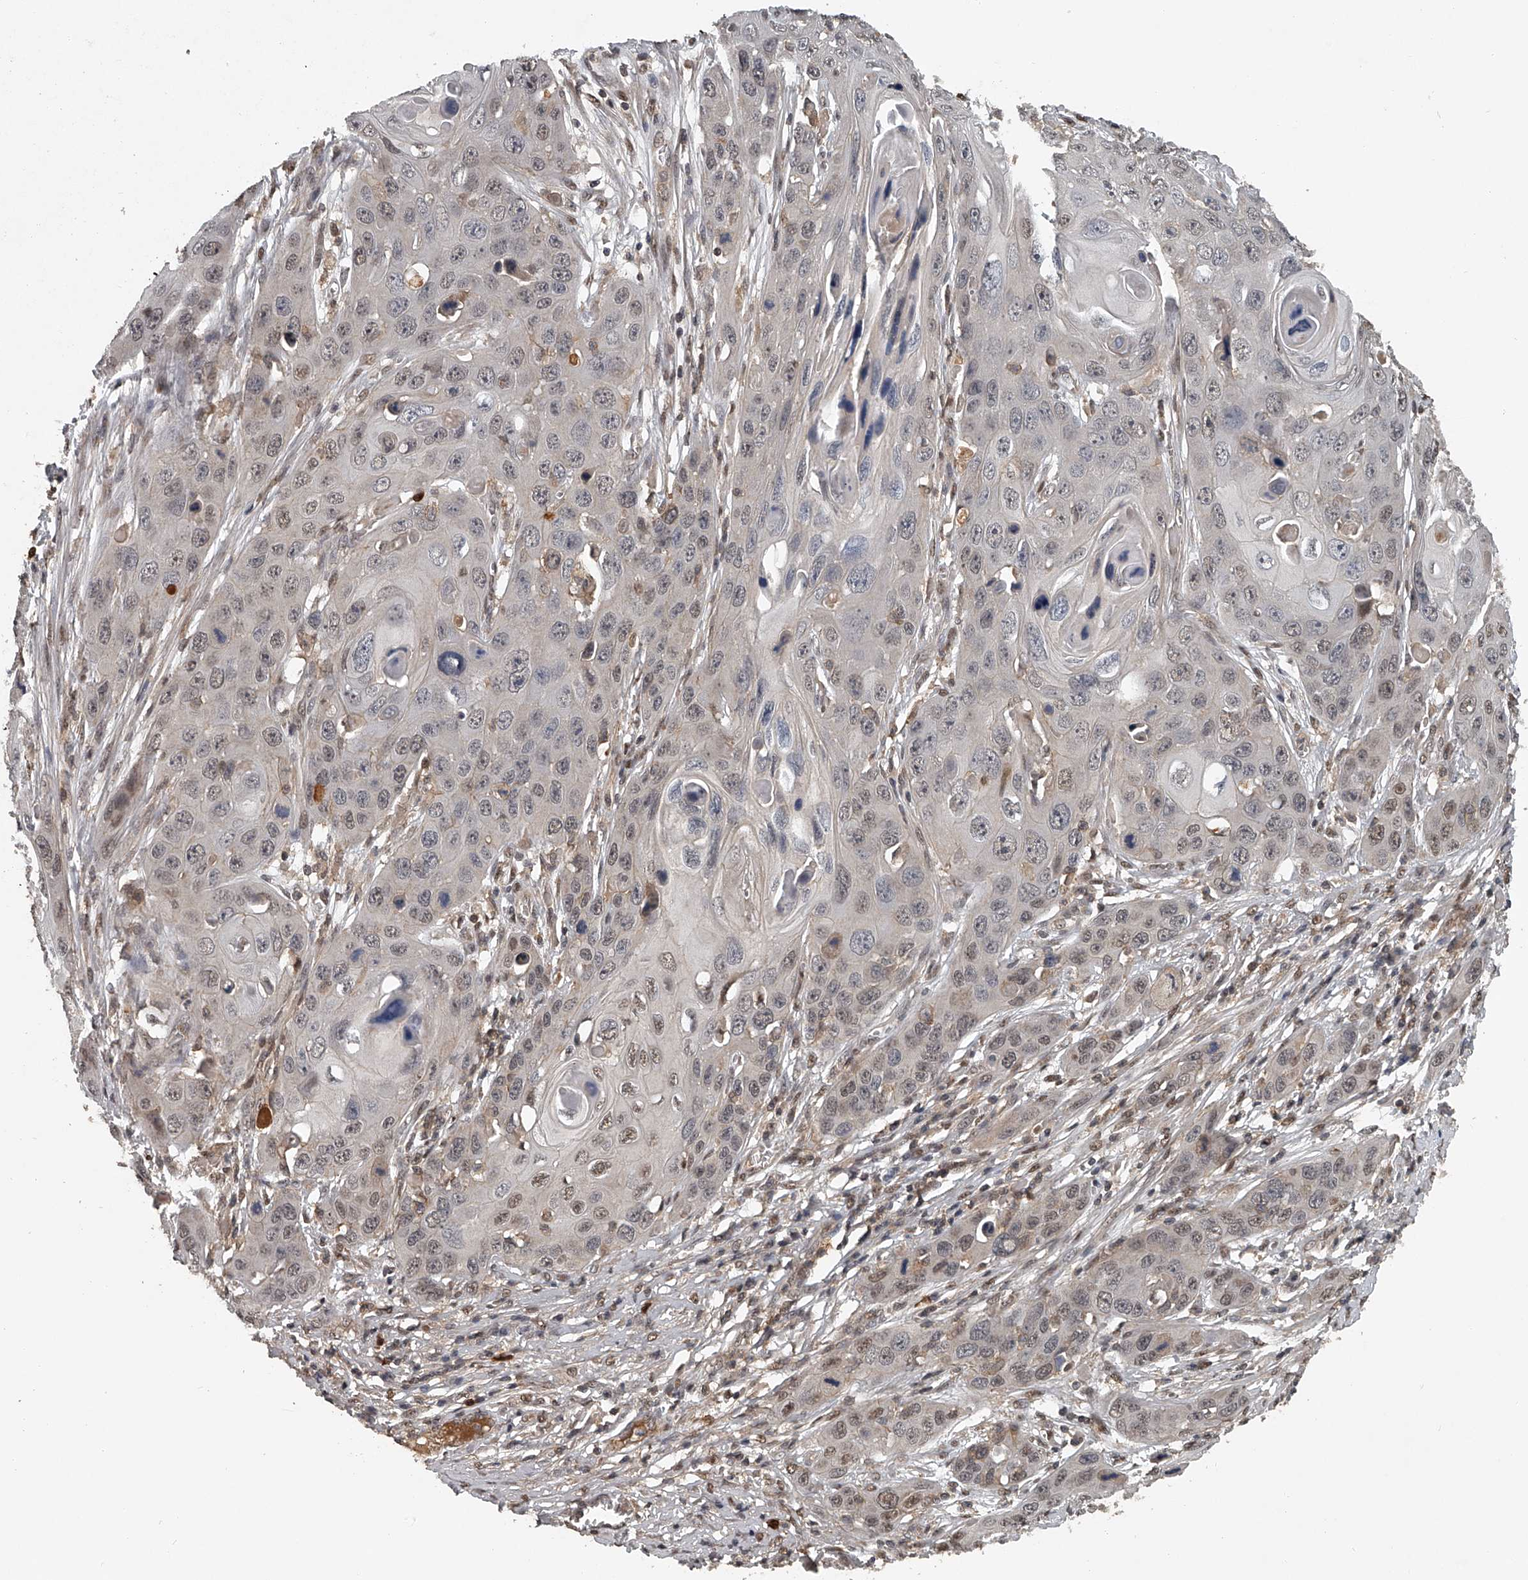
{"staining": {"intensity": "weak", "quantity": "25%-75%", "location": "nuclear"}, "tissue": "skin cancer", "cell_type": "Tumor cells", "image_type": "cancer", "snomed": [{"axis": "morphology", "description": "Squamous cell carcinoma, NOS"}, {"axis": "topography", "description": "Skin"}], "caption": "Squamous cell carcinoma (skin) stained for a protein exhibits weak nuclear positivity in tumor cells.", "gene": "PLEKHG1", "patient": {"sex": "male", "age": 55}}